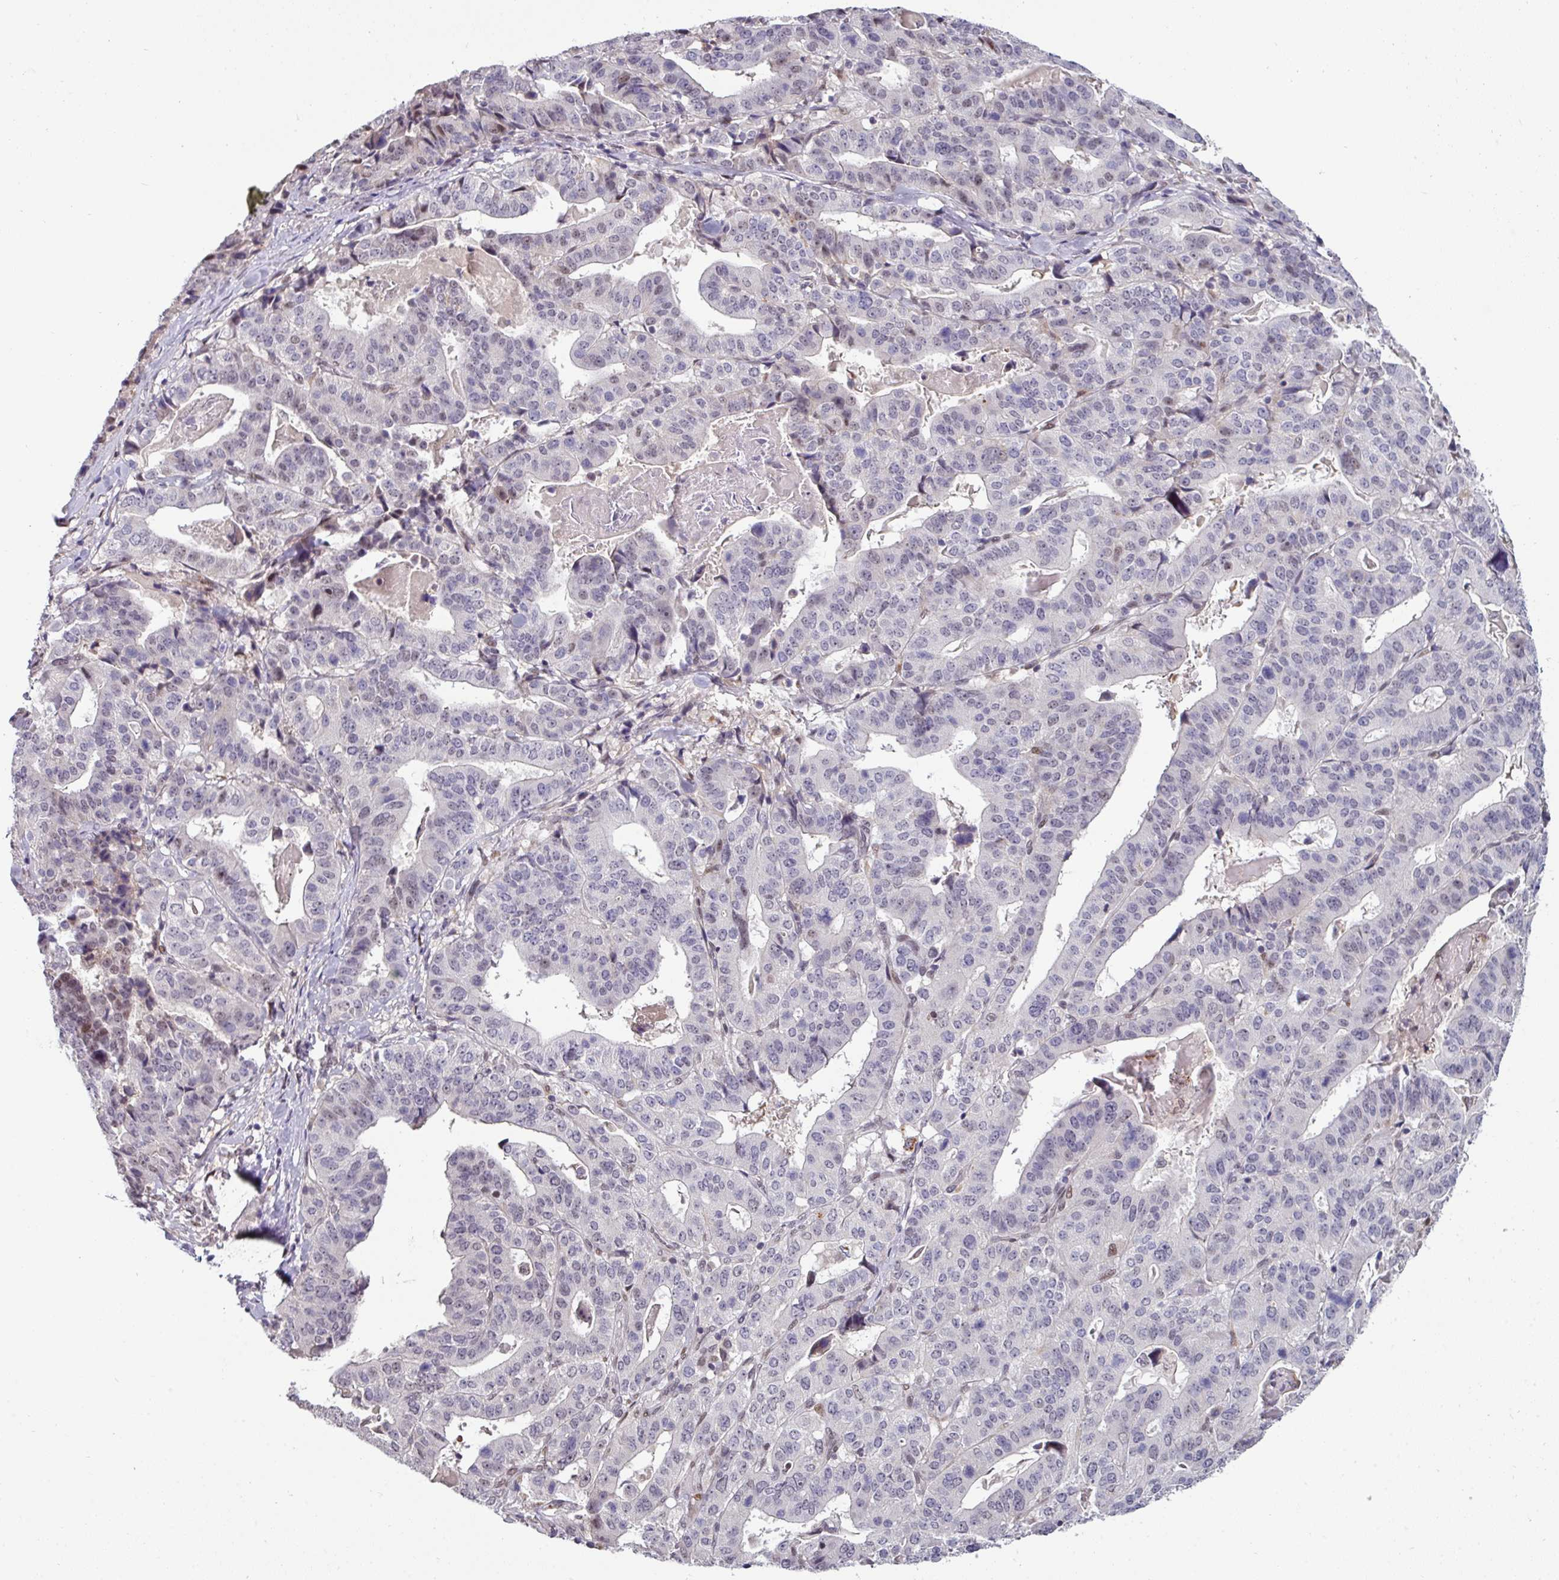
{"staining": {"intensity": "negative", "quantity": "none", "location": "none"}, "tissue": "stomach cancer", "cell_type": "Tumor cells", "image_type": "cancer", "snomed": [{"axis": "morphology", "description": "Adenocarcinoma, NOS"}, {"axis": "topography", "description": "Stomach"}], "caption": "High power microscopy micrograph of an immunohistochemistry image of stomach cancer, revealing no significant positivity in tumor cells.", "gene": "SWSAP1", "patient": {"sex": "male", "age": 48}}